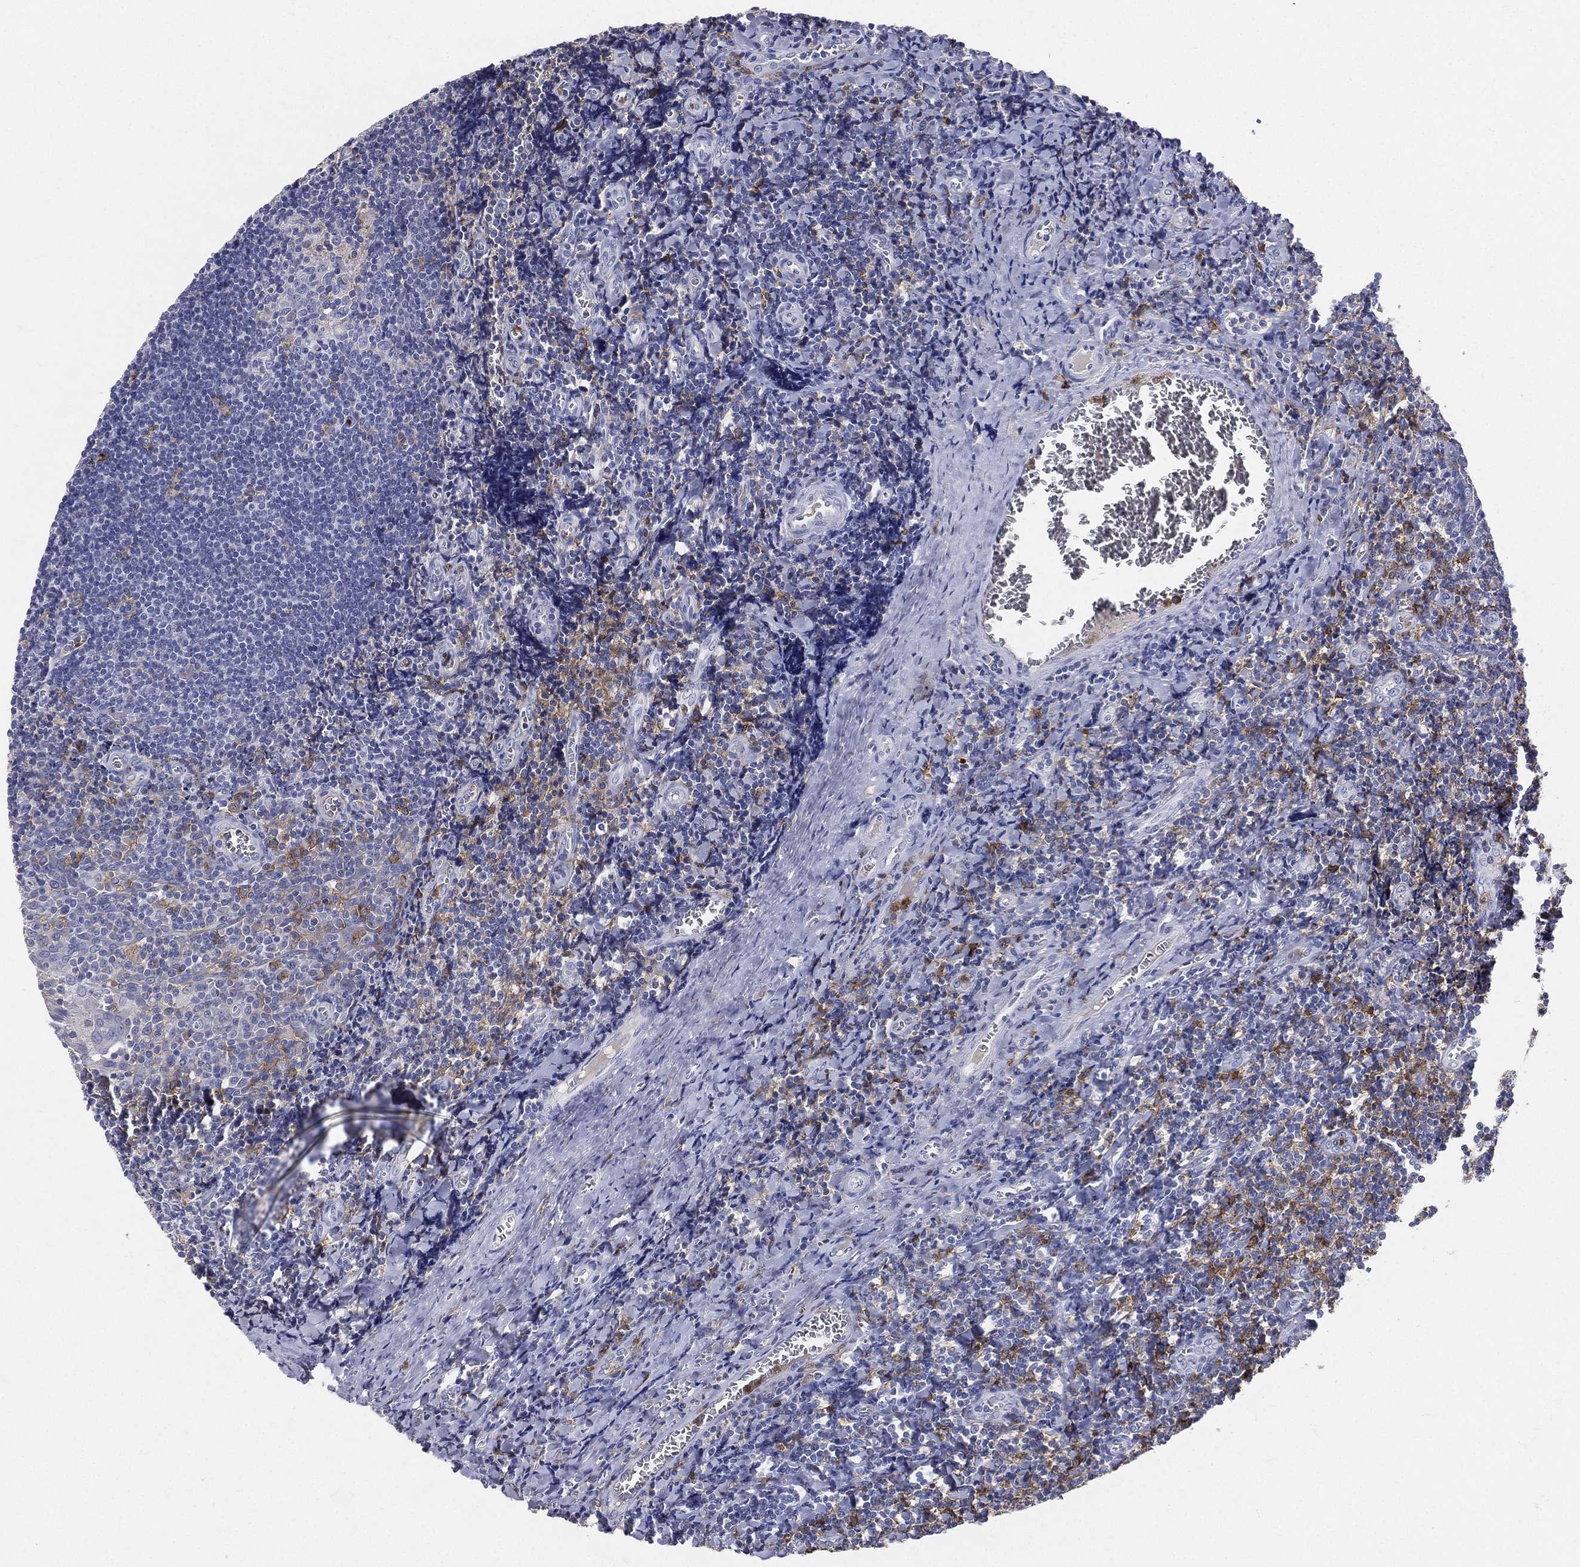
{"staining": {"intensity": "weak", "quantity": "<25%", "location": "cytoplasmic/membranous"}, "tissue": "tonsil", "cell_type": "Germinal center cells", "image_type": "normal", "snomed": [{"axis": "morphology", "description": "Normal tissue, NOS"}, {"axis": "morphology", "description": "Inflammation, NOS"}, {"axis": "topography", "description": "Tonsil"}], "caption": "The histopathology image exhibits no staining of germinal center cells in benign tonsil.", "gene": "CD33", "patient": {"sex": "female", "age": 31}}